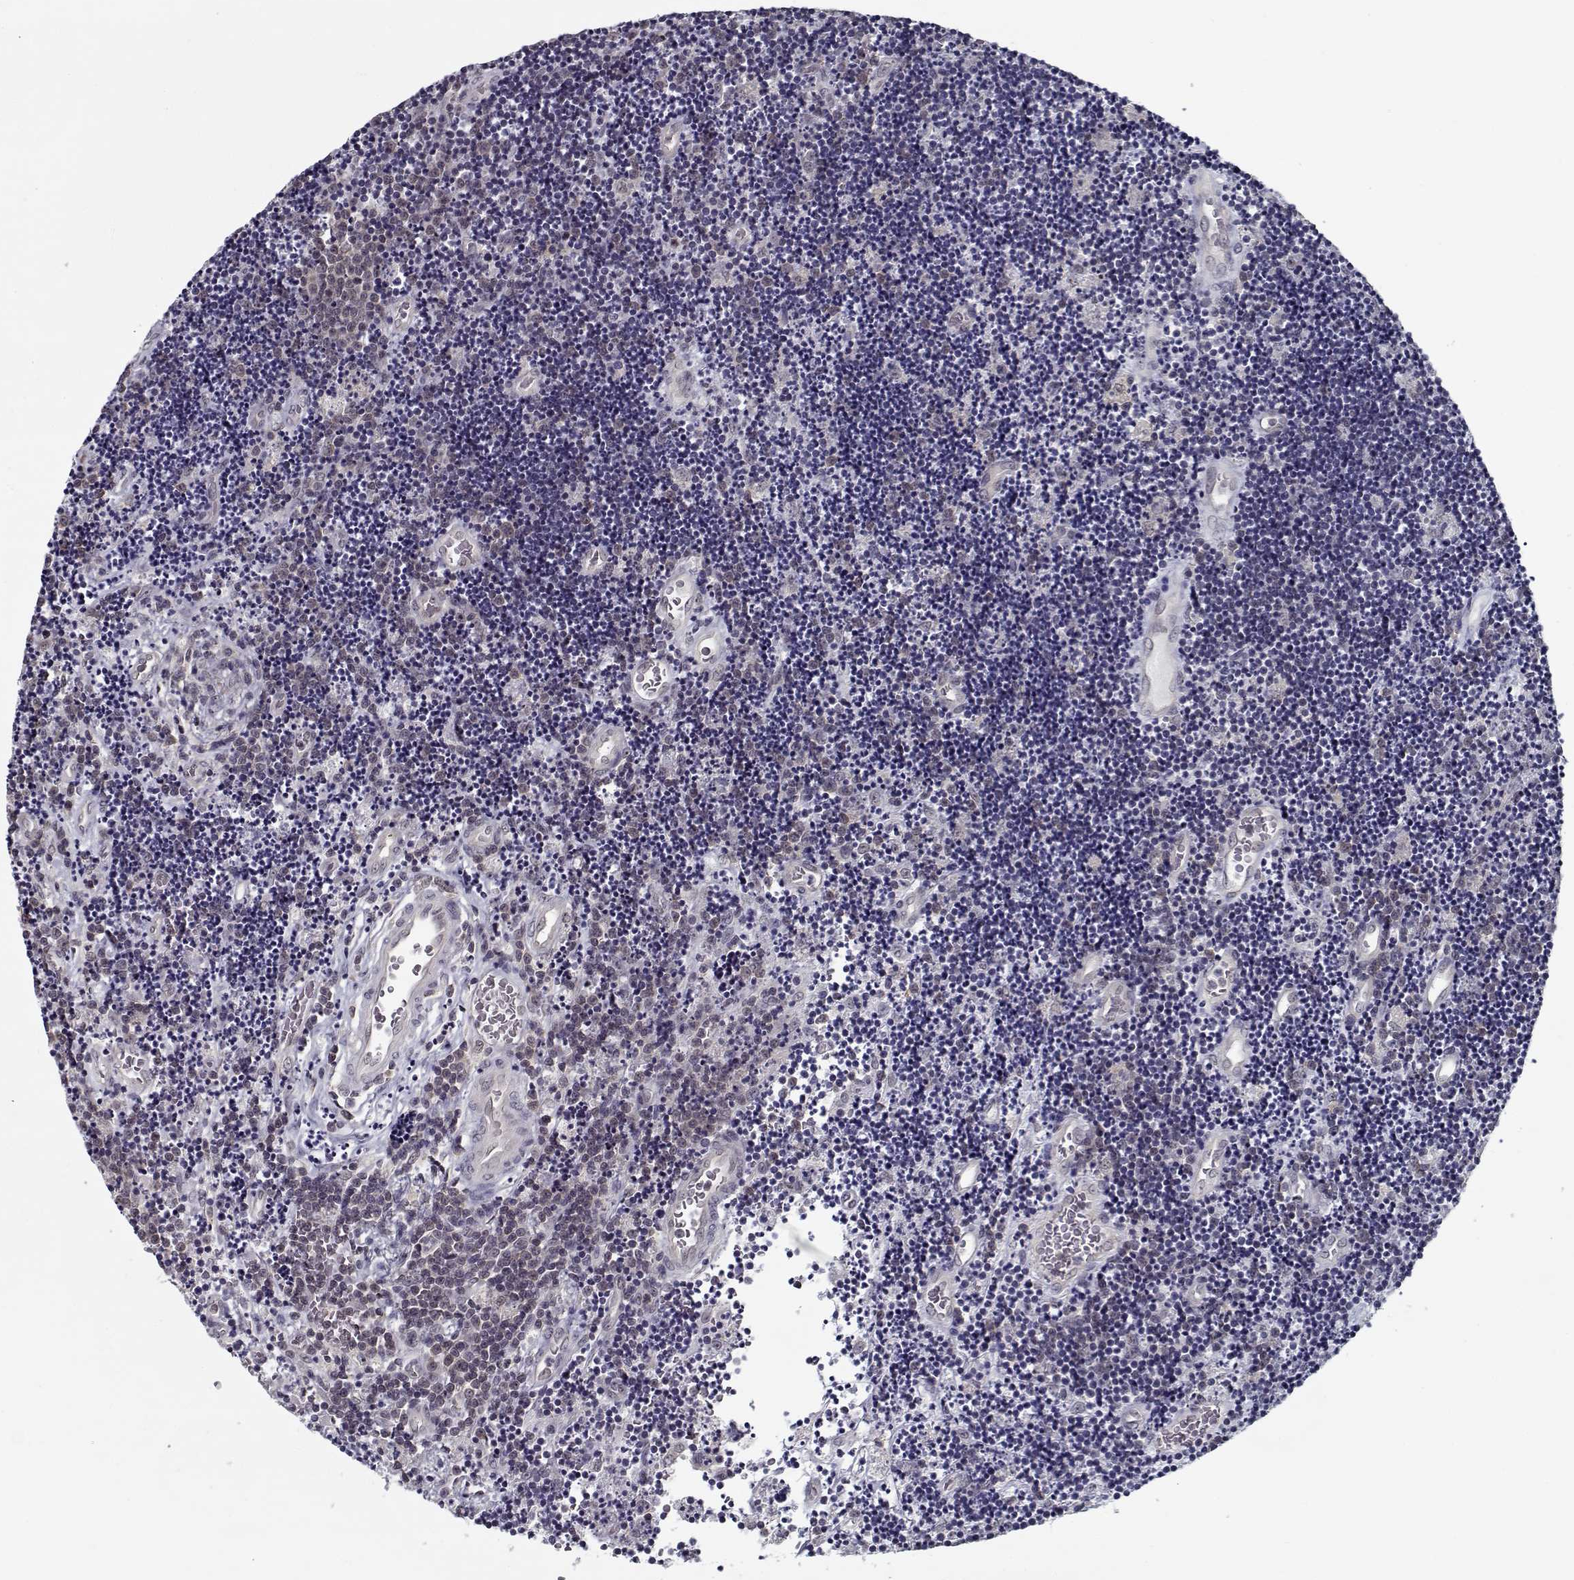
{"staining": {"intensity": "negative", "quantity": "none", "location": "none"}, "tissue": "lymphoma", "cell_type": "Tumor cells", "image_type": "cancer", "snomed": [{"axis": "morphology", "description": "Malignant lymphoma, non-Hodgkin's type, Low grade"}, {"axis": "topography", "description": "Brain"}], "caption": "High magnification brightfield microscopy of low-grade malignant lymphoma, non-Hodgkin's type stained with DAB (3,3'-diaminobenzidine) (brown) and counterstained with hematoxylin (blue): tumor cells show no significant staining.", "gene": "TESPA1", "patient": {"sex": "female", "age": 66}}